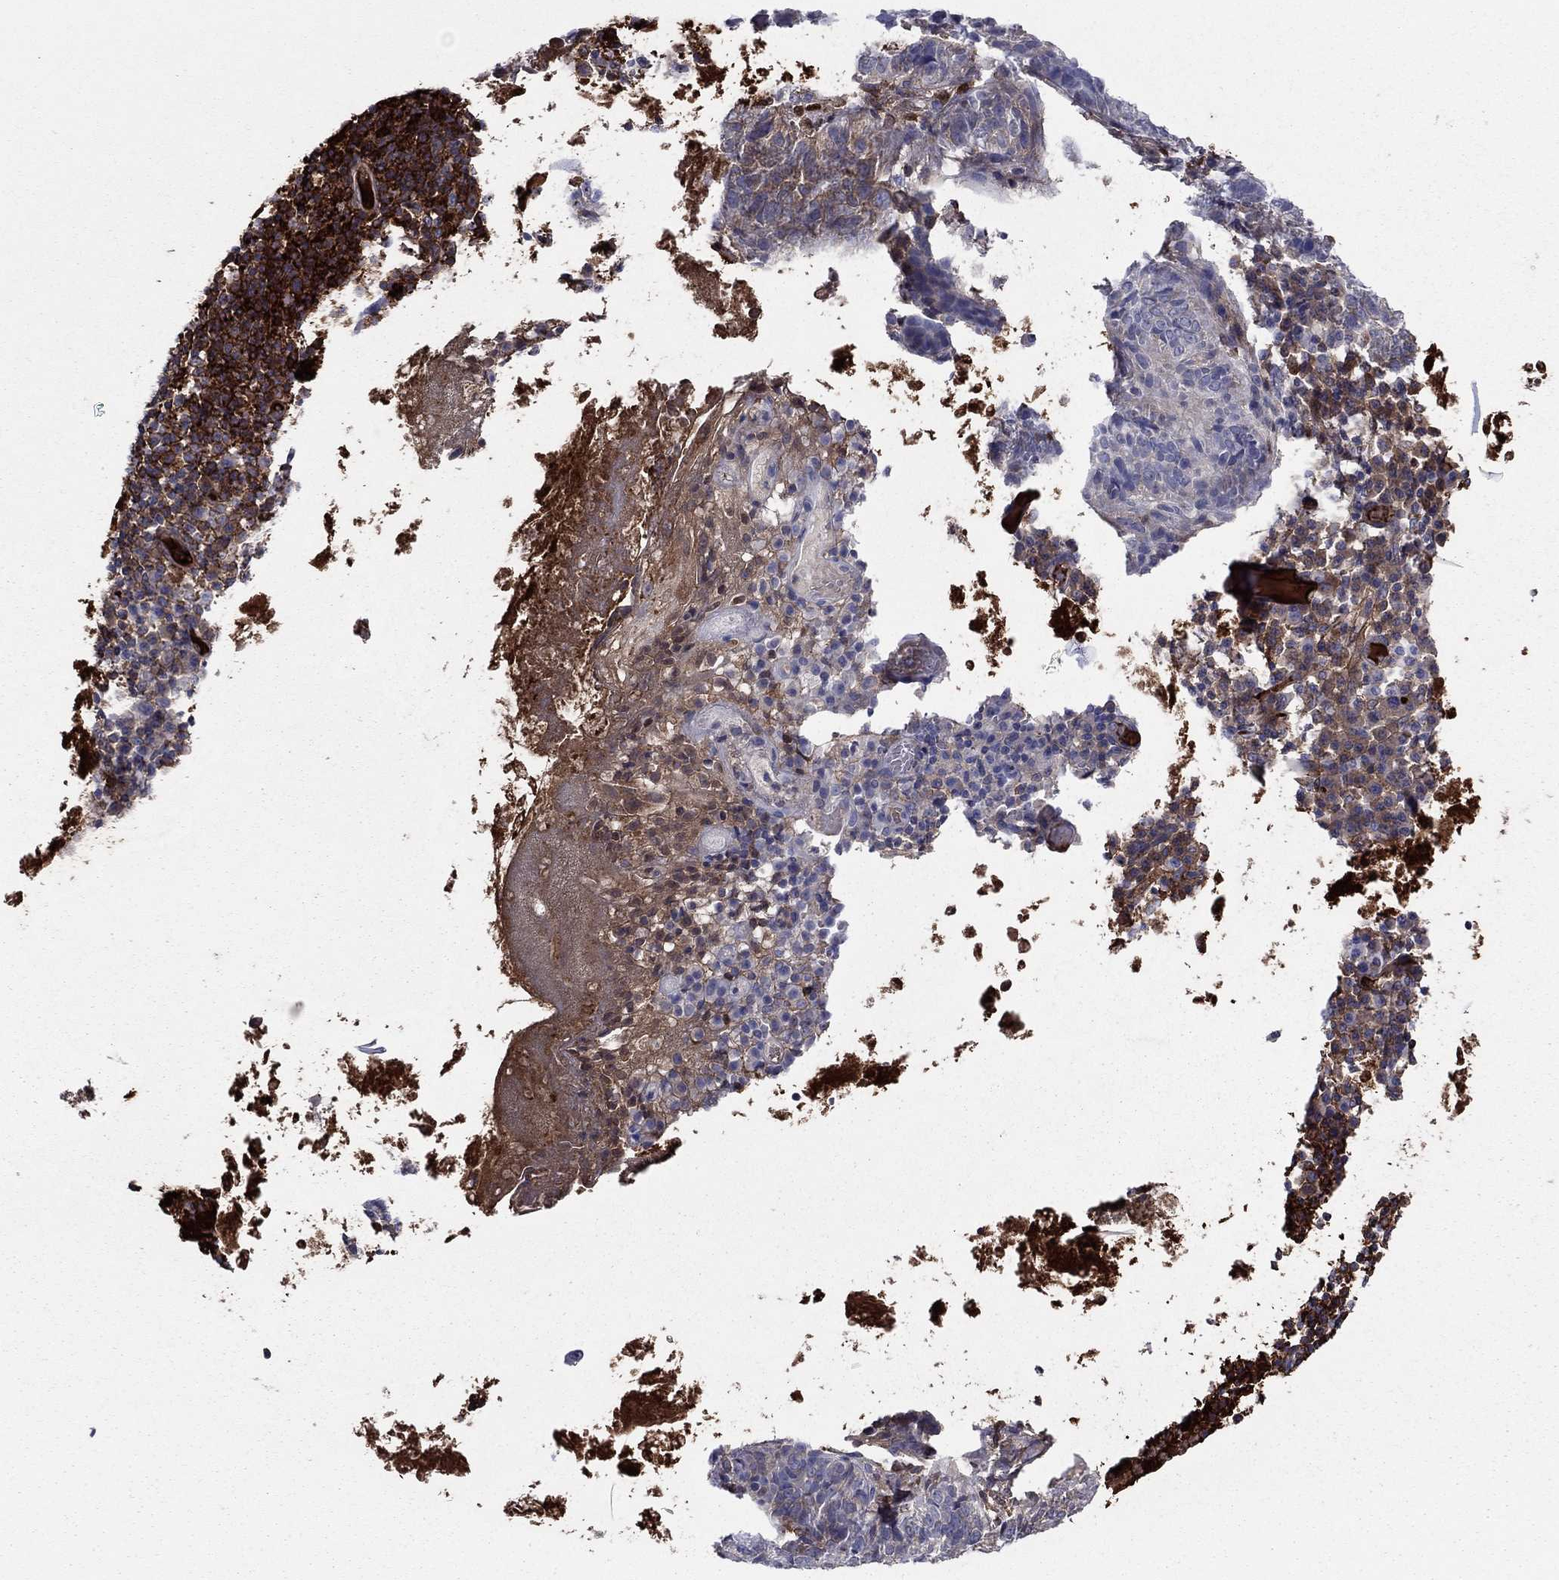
{"staining": {"intensity": "moderate", "quantity": "<25%", "location": "cytoplasmic/membranous"}, "tissue": "skin cancer", "cell_type": "Tumor cells", "image_type": "cancer", "snomed": [{"axis": "morphology", "description": "Basal cell carcinoma"}, {"axis": "topography", "description": "Skin"}], "caption": "Immunohistochemistry (DAB (3,3'-diaminobenzidine)) staining of human basal cell carcinoma (skin) displays moderate cytoplasmic/membranous protein expression in approximately <25% of tumor cells.", "gene": "HPX", "patient": {"sex": "female", "age": 69}}